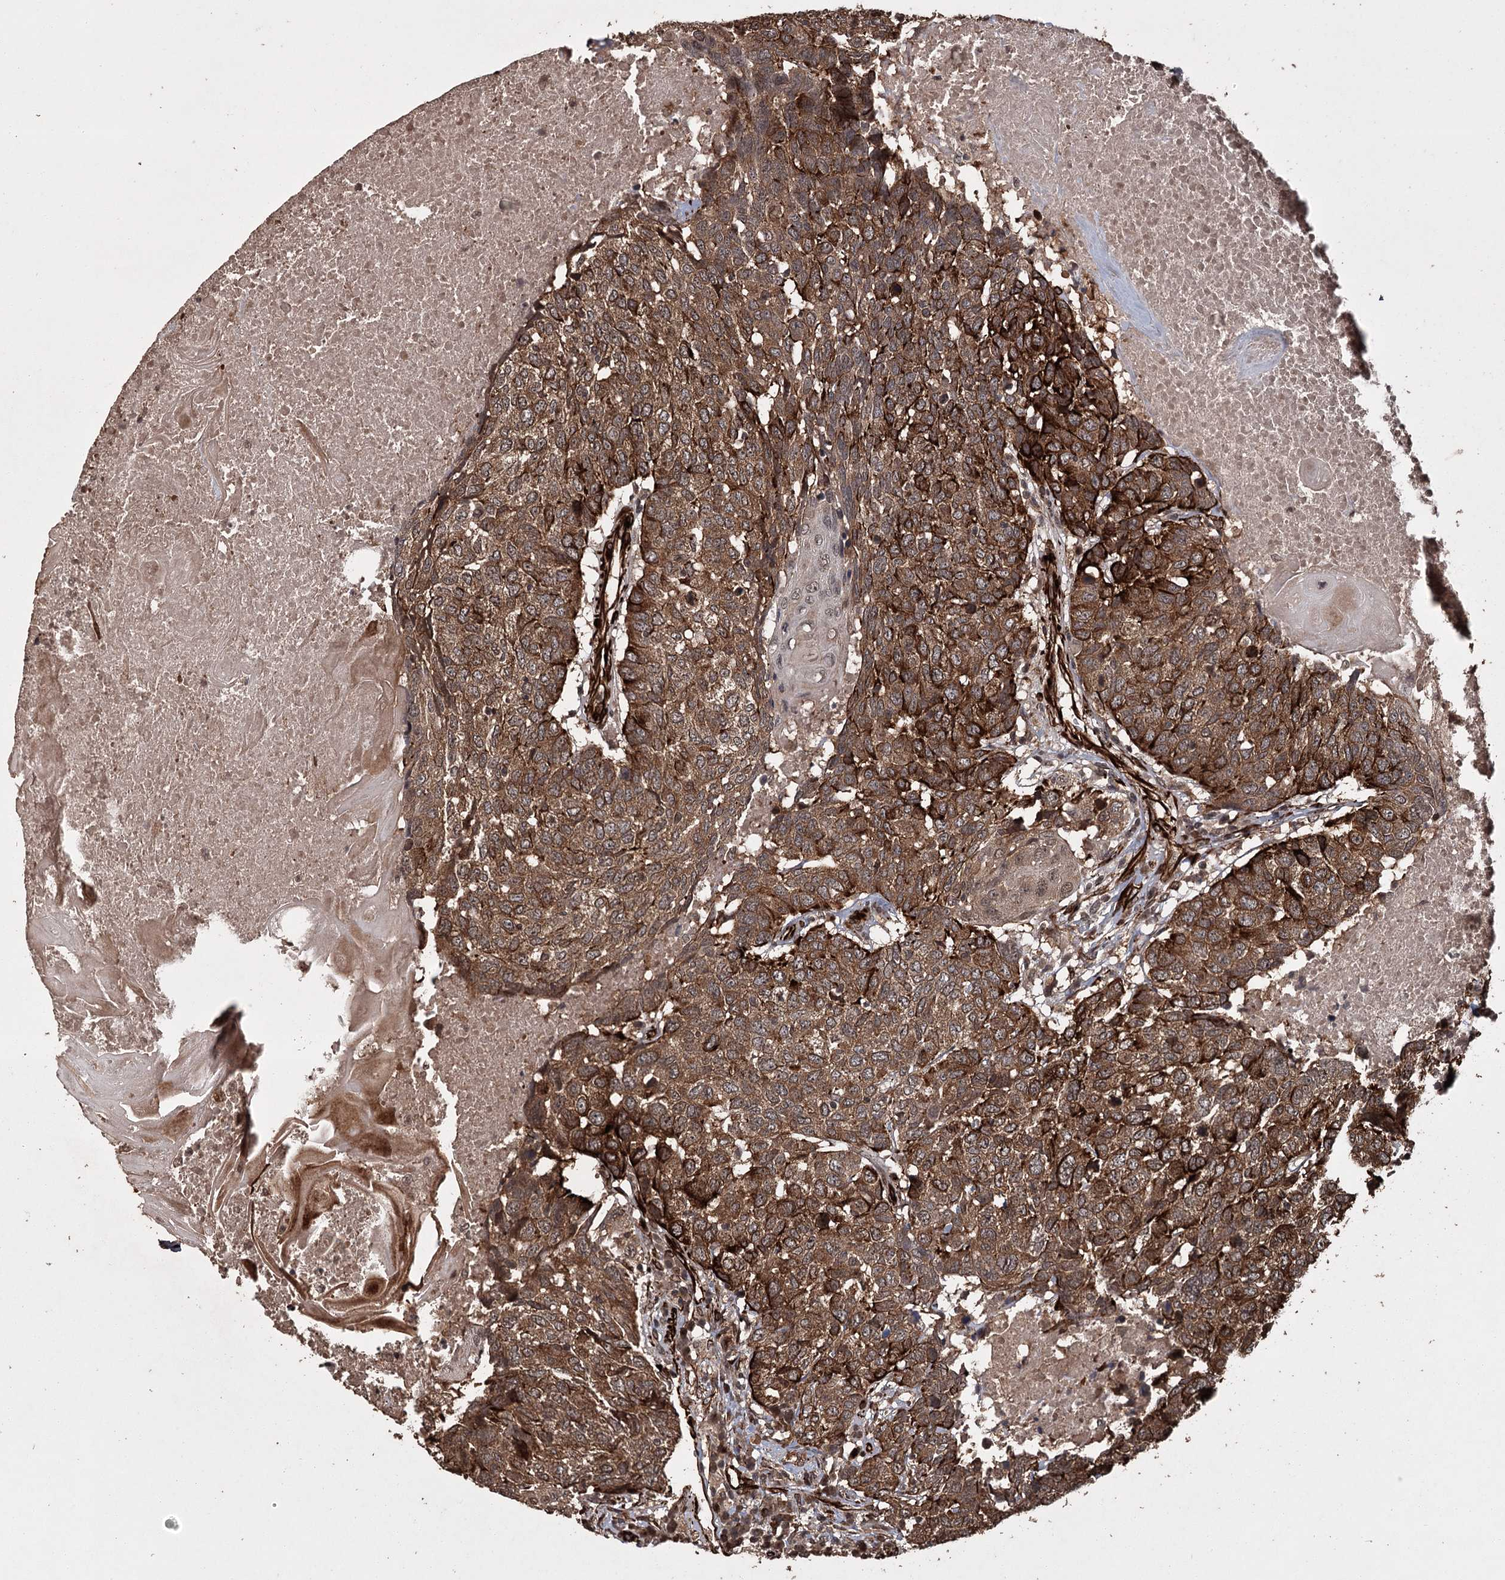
{"staining": {"intensity": "strong", "quantity": ">75%", "location": "cytoplasmic/membranous"}, "tissue": "head and neck cancer", "cell_type": "Tumor cells", "image_type": "cancer", "snomed": [{"axis": "morphology", "description": "Squamous cell carcinoma, NOS"}, {"axis": "topography", "description": "Head-Neck"}], "caption": "Immunohistochemical staining of human head and neck cancer shows strong cytoplasmic/membranous protein expression in approximately >75% of tumor cells.", "gene": "RPAP3", "patient": {"sex": "male", "age": 66}}